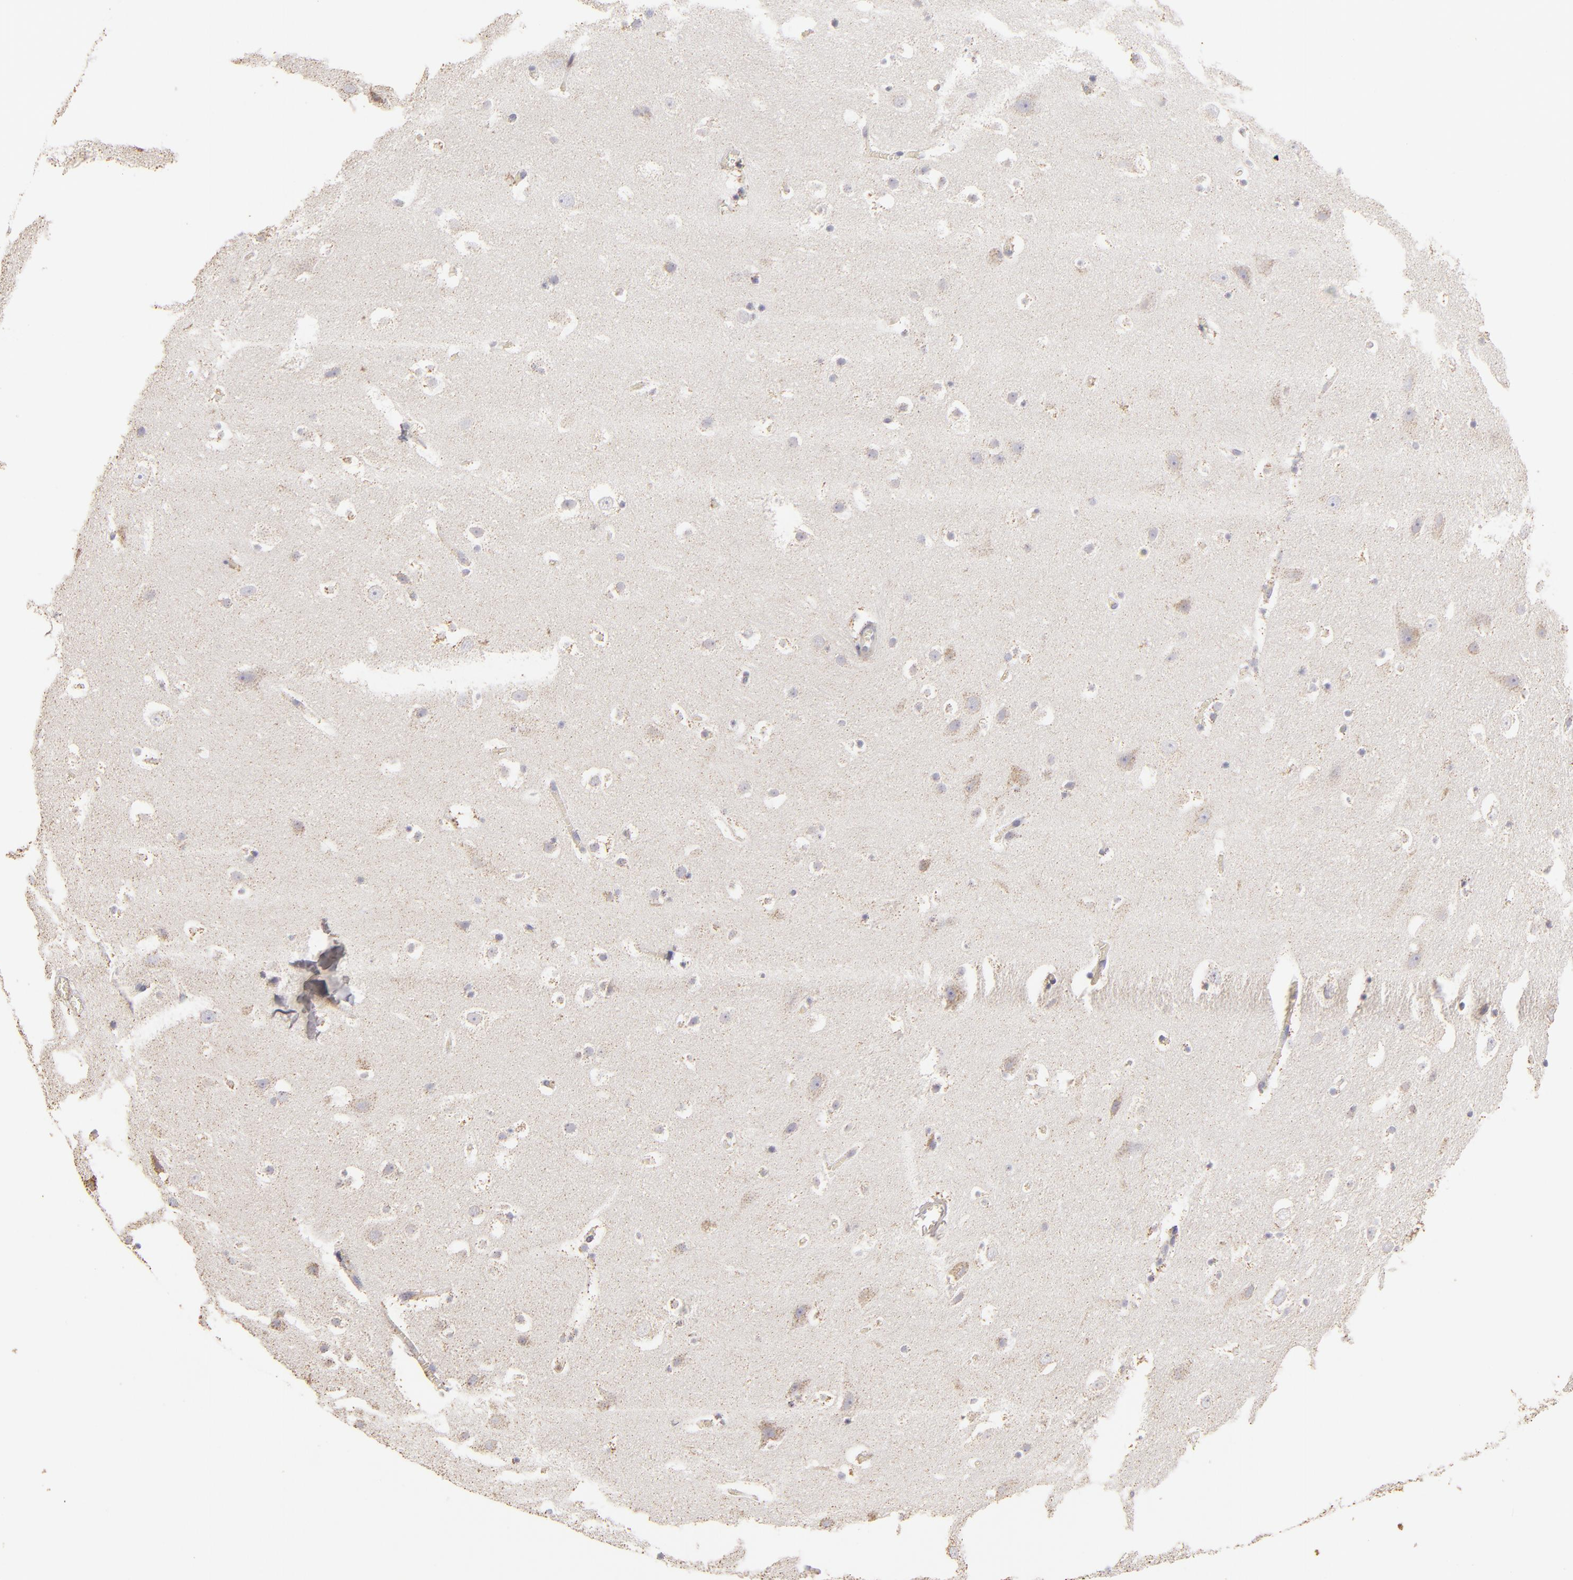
{"staining": {"intensity": "negative", "quantity": "none", "location": "none"}, "tissue": "hippocampus", "cell_type": "Glial cells", "image_type": "normal", "snomed": [{"axis": "morphology", "description": "Normal tissue, NOS"}, {"axis": "topography", "description": "Hippocampus"}], "caption": "DAB immunohistochemical staining of benign human hippocampus shows no significant expression in glial cells. (DAB IHC visualized using brightfield microscopy, high magnification).", "gene": "CFB", "patient": {"sex": "male", "age": 45}}